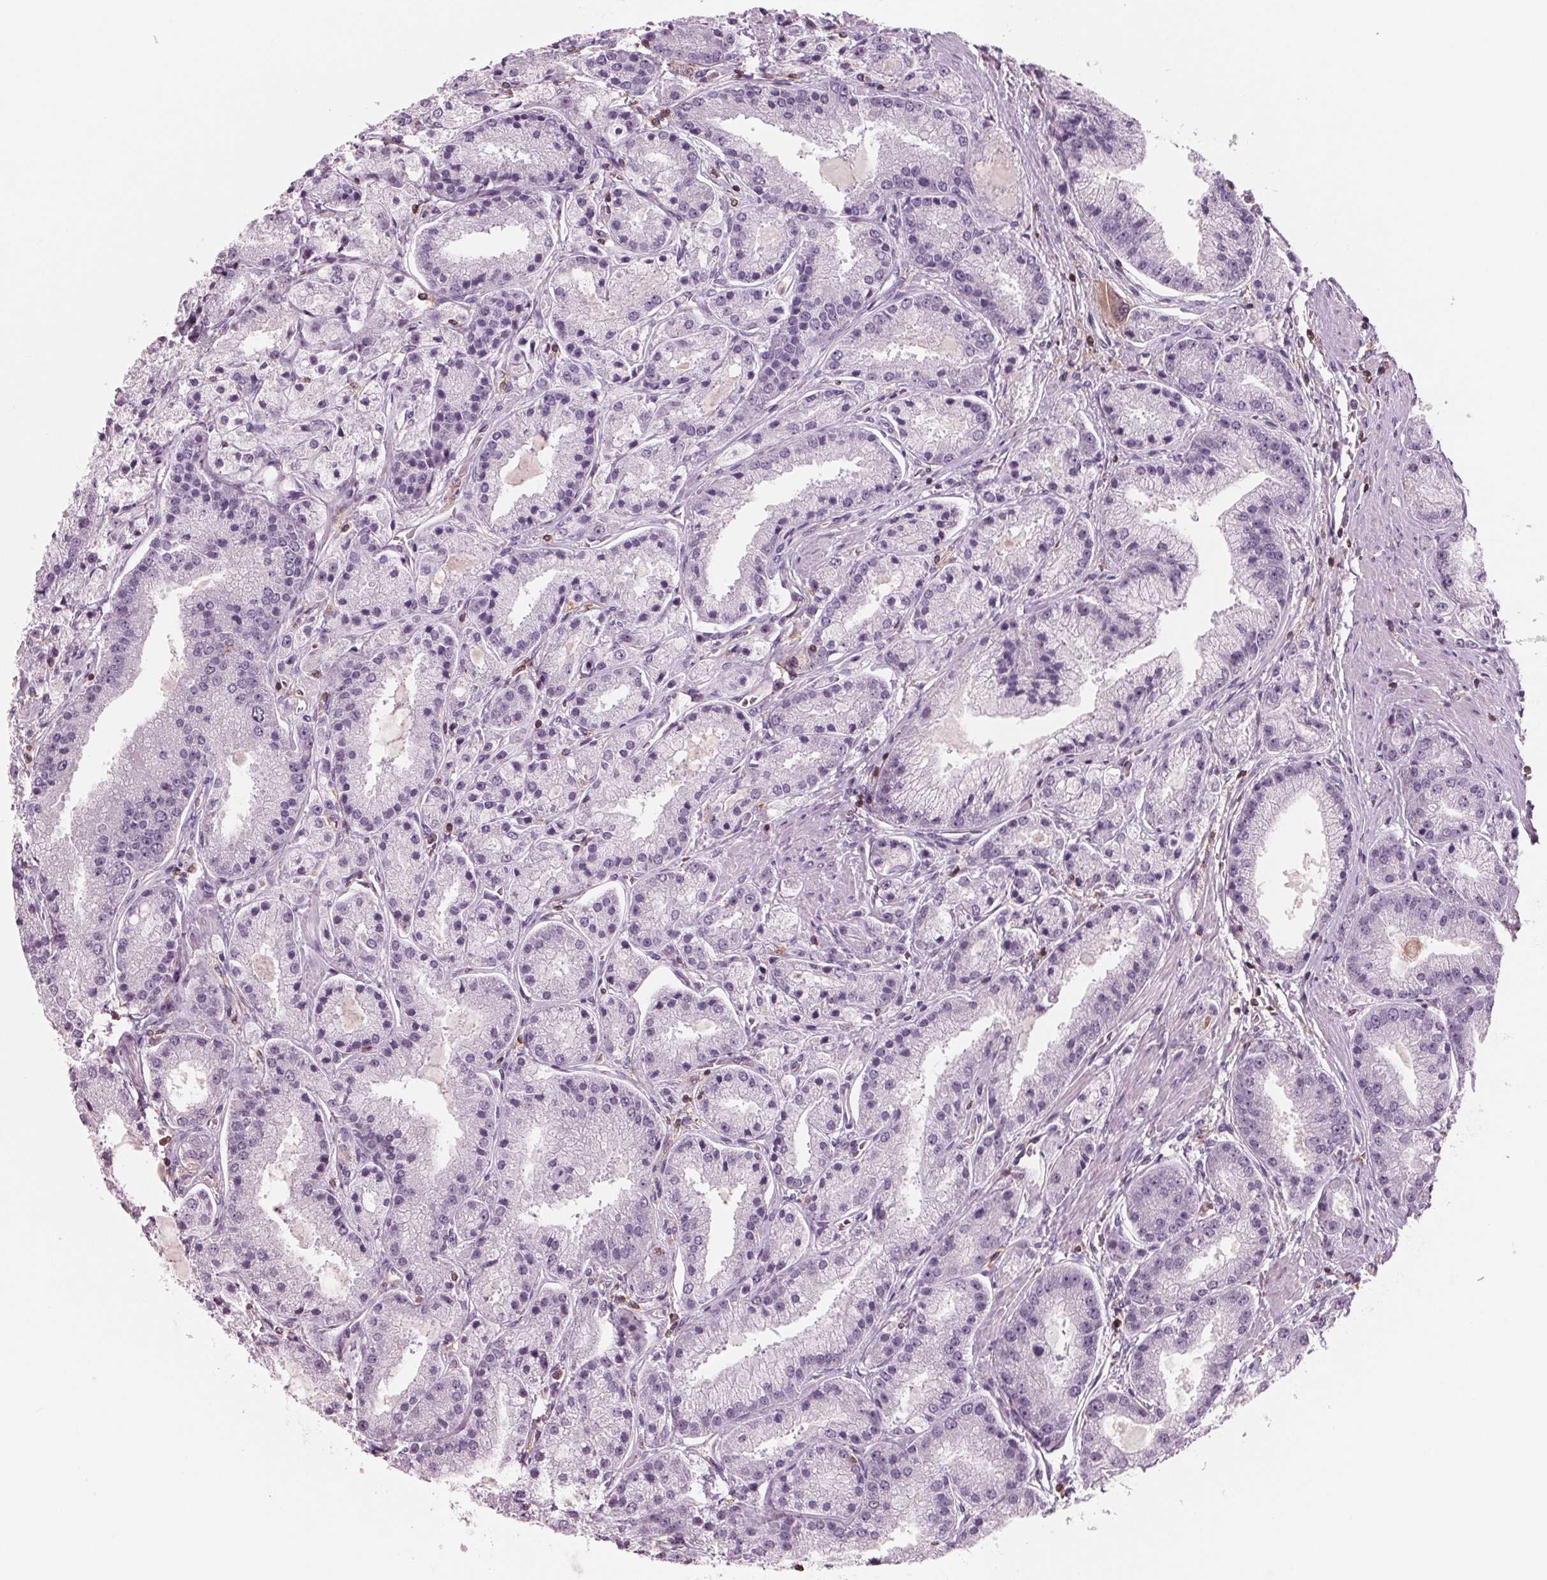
{"staining": {"intensity": "negative", "quantity": "none", "location": "none"}, "tissue": "prostate cancer", "cell_type": "Tumor cells", "image_type": "cancer", "snomed": [{"axis": "morphology", "description": "Adenocarcinoma, High grade"}, {"axis": "topography", "description": "Prostate"}], "caption": "Photomicrograph shows no significant protein expression in tumor cells of high-grade adenocarcinoma (prostate).", "gene": "ARHGAP25", "patient": {"sex": "male", "age": 67}}